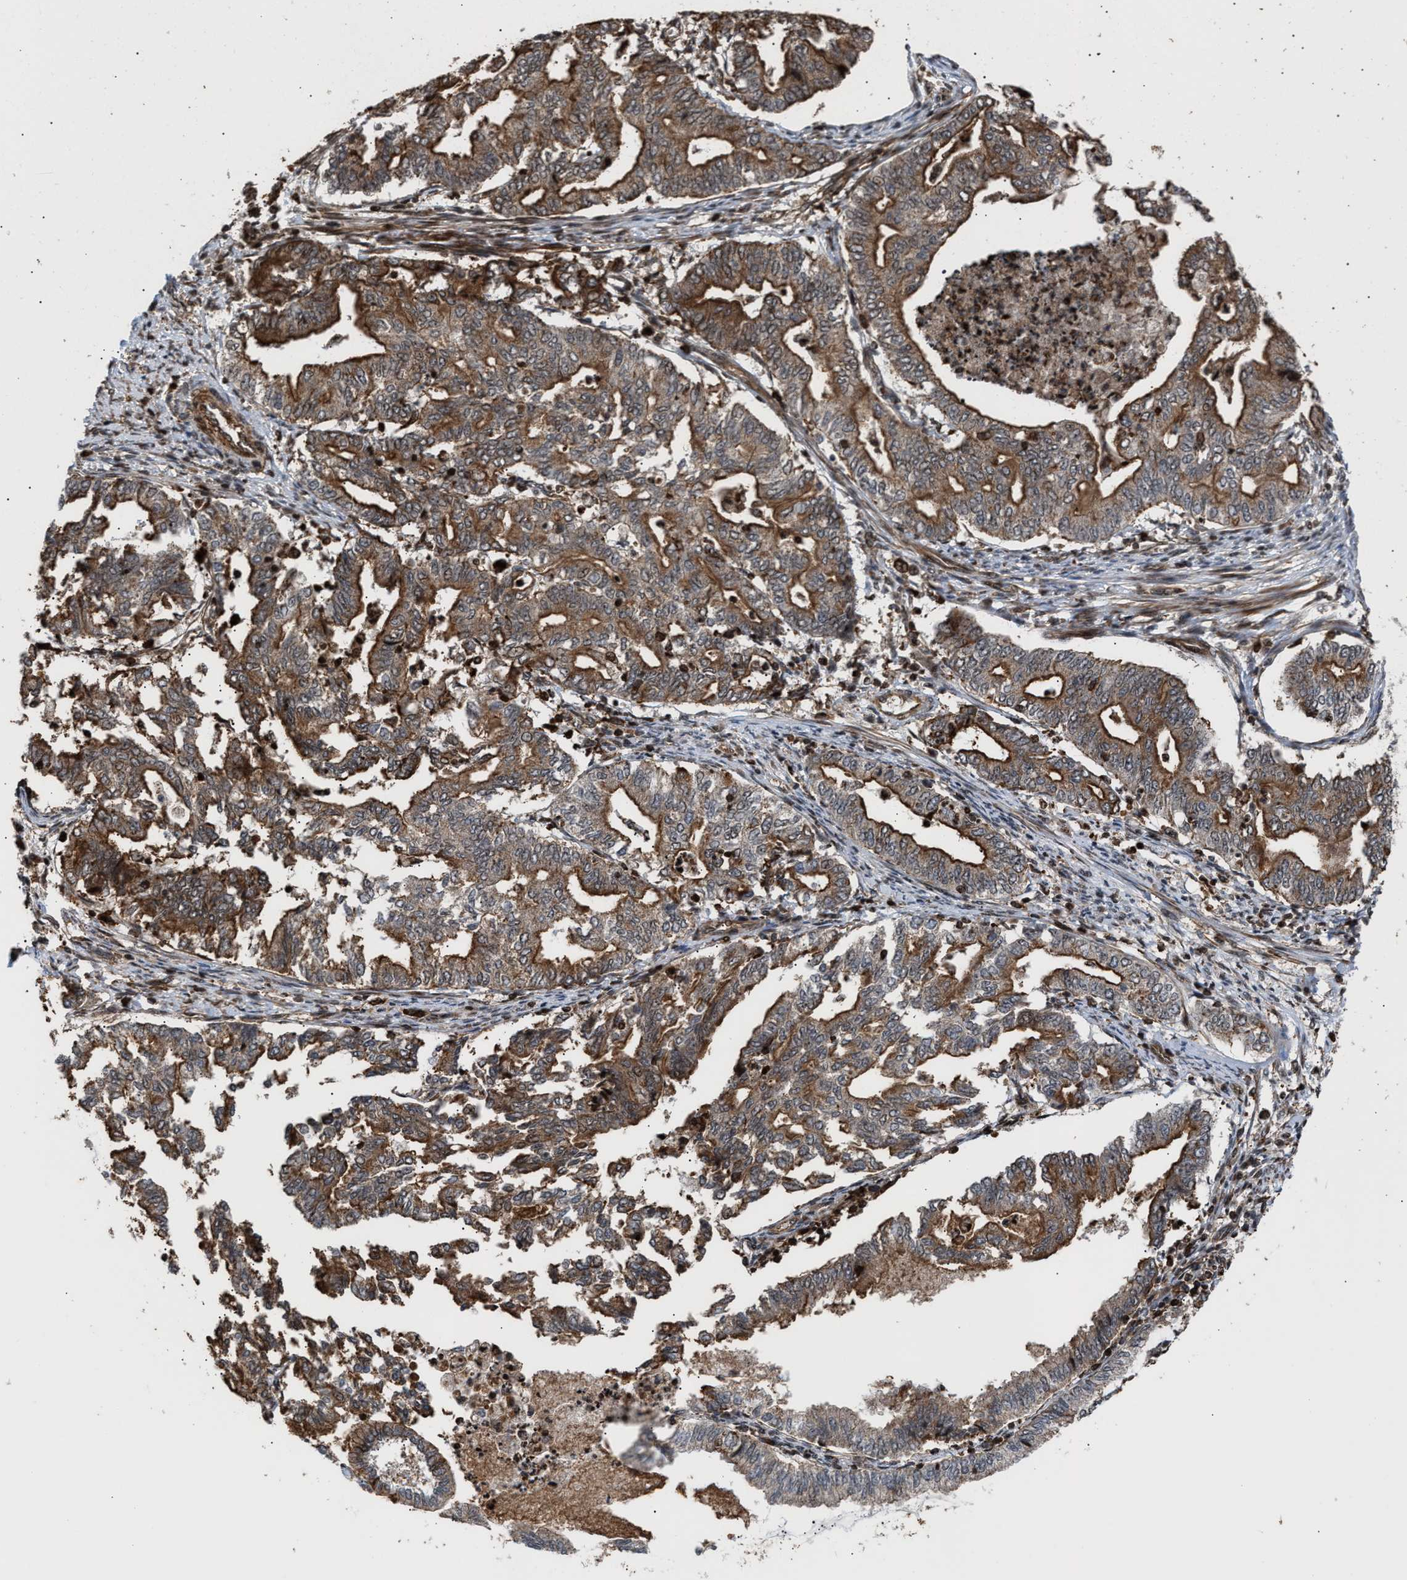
{"staining": {"intensity": "strong", "quantity": ">75%", "location": "cytoplasmic/membranous"}, "tissue": "endometrial cancer", "cell_type": "Tumor cells", "image_type": "cancer", "snomed": [{"axis": "morphology", "description": "Adenocarcinoma, NOS"}, {"axis": "topography", "description": "Endometrium"}], "caption": "A histopathology image showing strong cytoplasmic/membranous positivity in about >75% of tumor cells in adenocarcinoma (endometrial), as visualized by brown immunohistochemical staining.", "gene": "STAU2", "patient": {"sex": "female", "age": 79}}